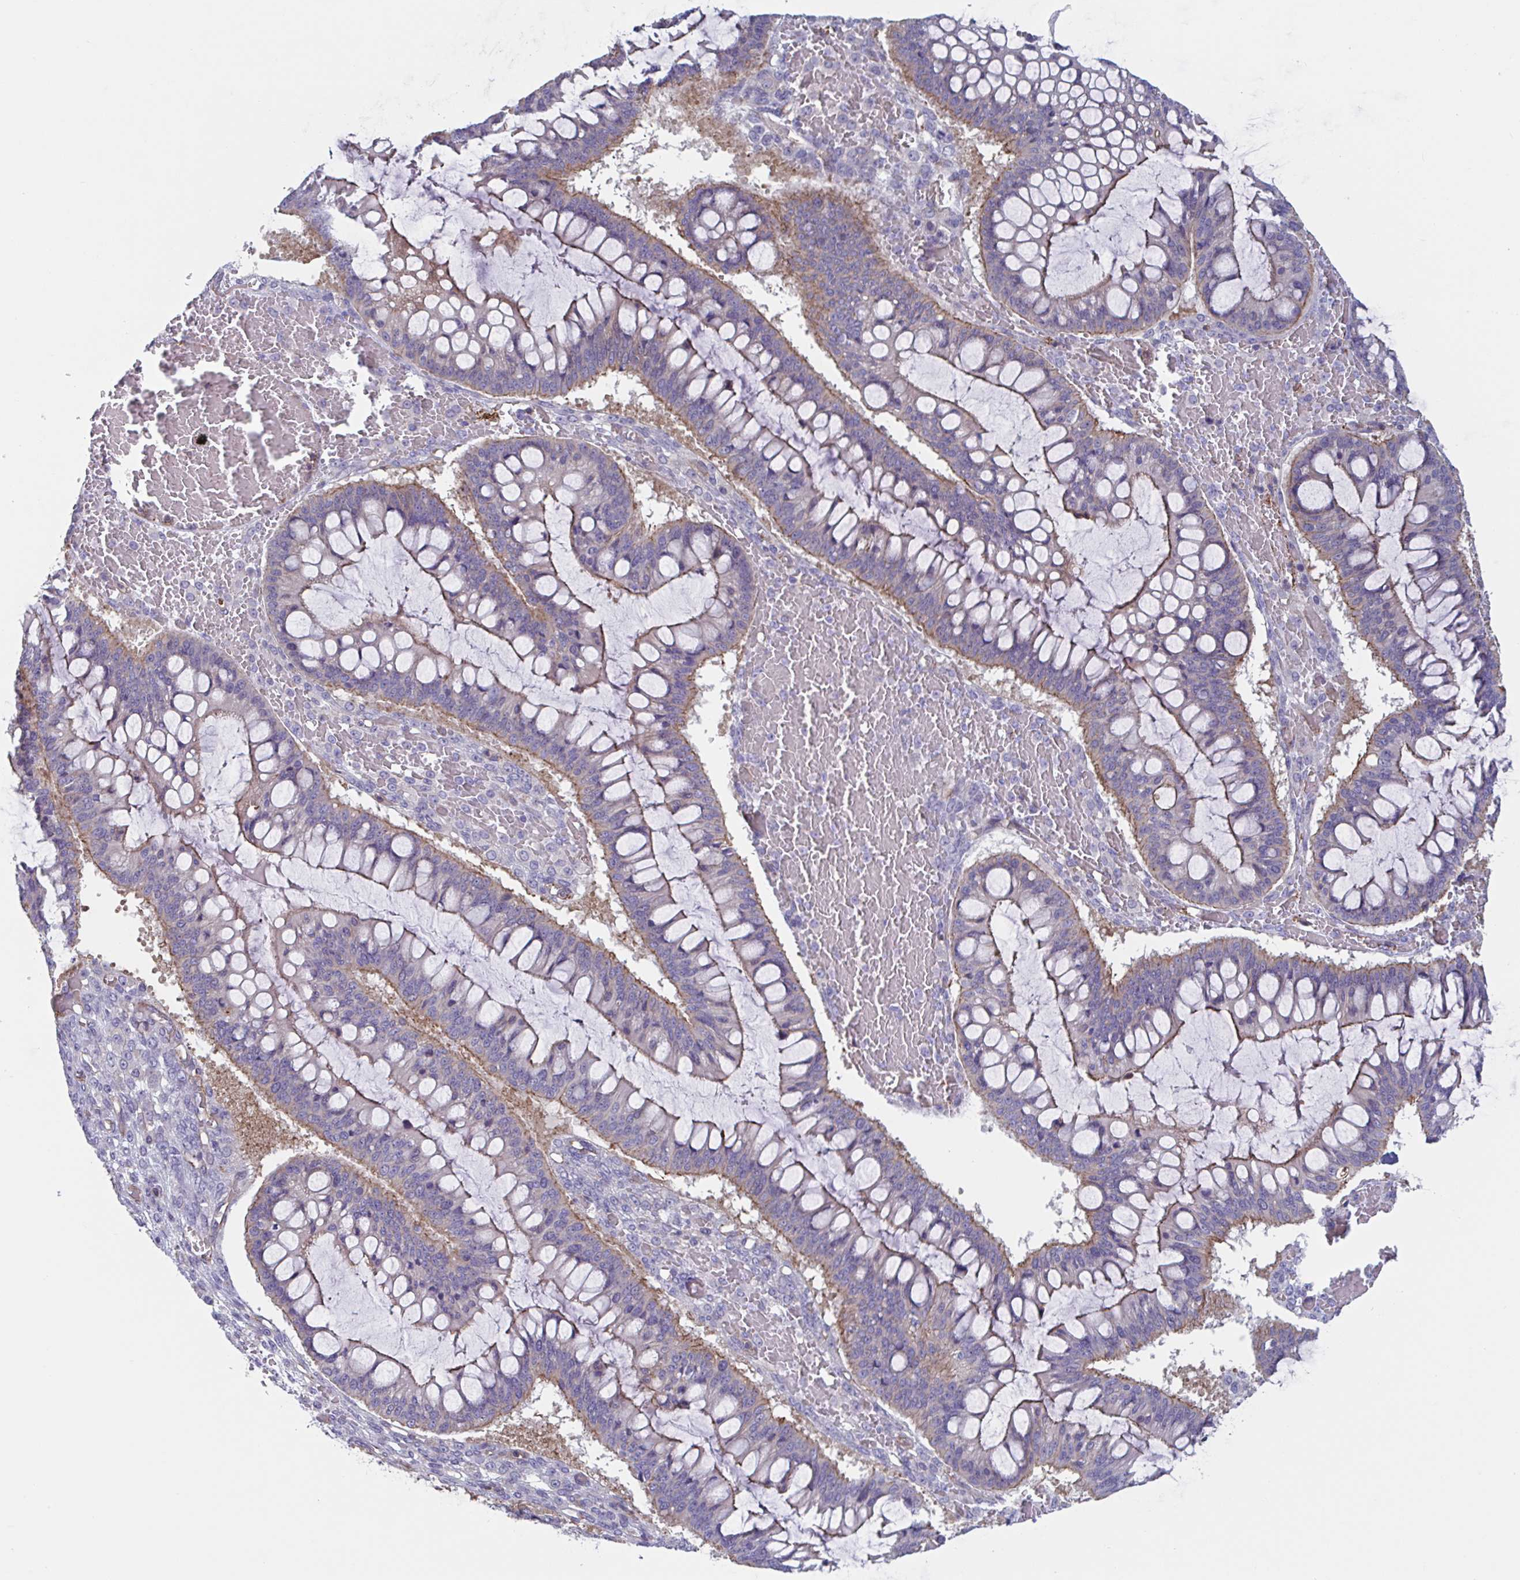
{"staining": {"intensity": "moderate", "quantity": "25%-75%", "location": "cytoplasmic/membranous"}, "tissue": "ovarian cancer", "cell_type": "Tumor cells", "image_type": "cancer", "snomed": [{"axis": "morphology", "description": "Cystadenocarcinoma, mucinous, NOS"}, {"axis": "topography", "description": "Ovary"}], "caption": "High-magnification brightfield microscopy of ovarian mucinous cystadenocarcinoma stained with DAB (3,3'-diaminobenzidine) (brown) and counterstained with hematoxylin (blue). tumor cells exhibit moderate cytoplasmic/membranous expression is seen in approximately25%-75% of cells. The staining is performed using DAB (3,3'-diaminobenzidine) brown chromogen to label protein expression. The nuclei are counter-stained blue using hematoxylin.", "gene": "SHISA7", "patient": {"sex": "female", "age": 73}}